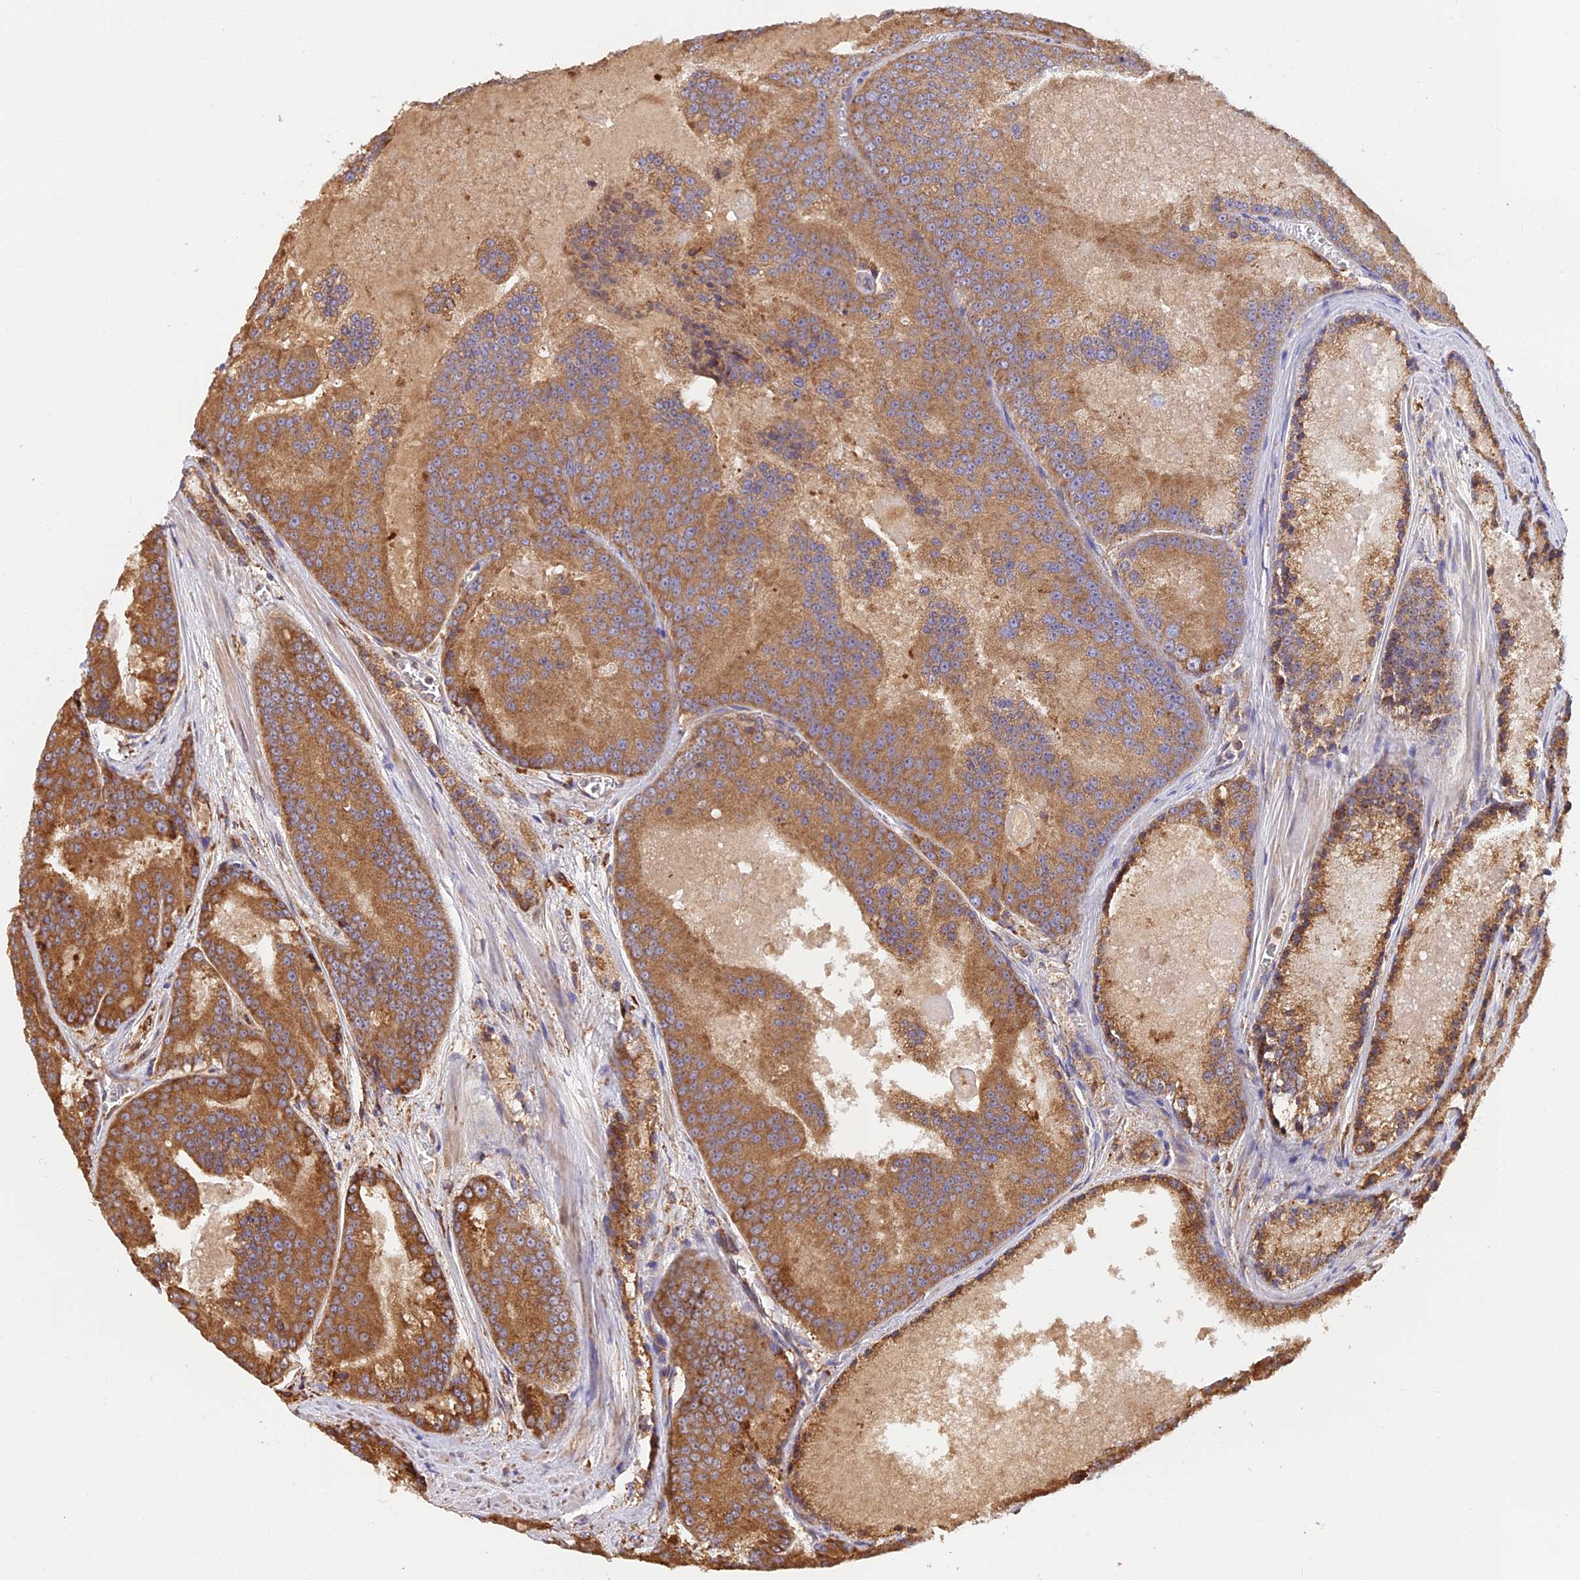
{"staining": {"intensity": "moderate", "quantity": ">75%", "location": "cytoplasmic/membranous"}, "tissue": "prostate cancer", "cell_type": "Tumor cells", "image_type": "cancer", "snomed": [{"axis": "morphology", "description": "Adenocarcinoma, High grade"}, {"axis": "topography", "description": "Prostate"}], "caption": "The photomicrograph exhibits a brown stain indicating the presence of a protein in the cytoplasmic/membranous of tumor cells in prostate cancer (adenocarcinoma (high-grade)). The staining is performed using DAB (3,3'-diaminobenzidine) brown chromogen to label protein expression. The nuclei are counter-stained blue using hematoxylin.", "gene": "RPL5", "patient": {"sex": "male", "age": 61}}